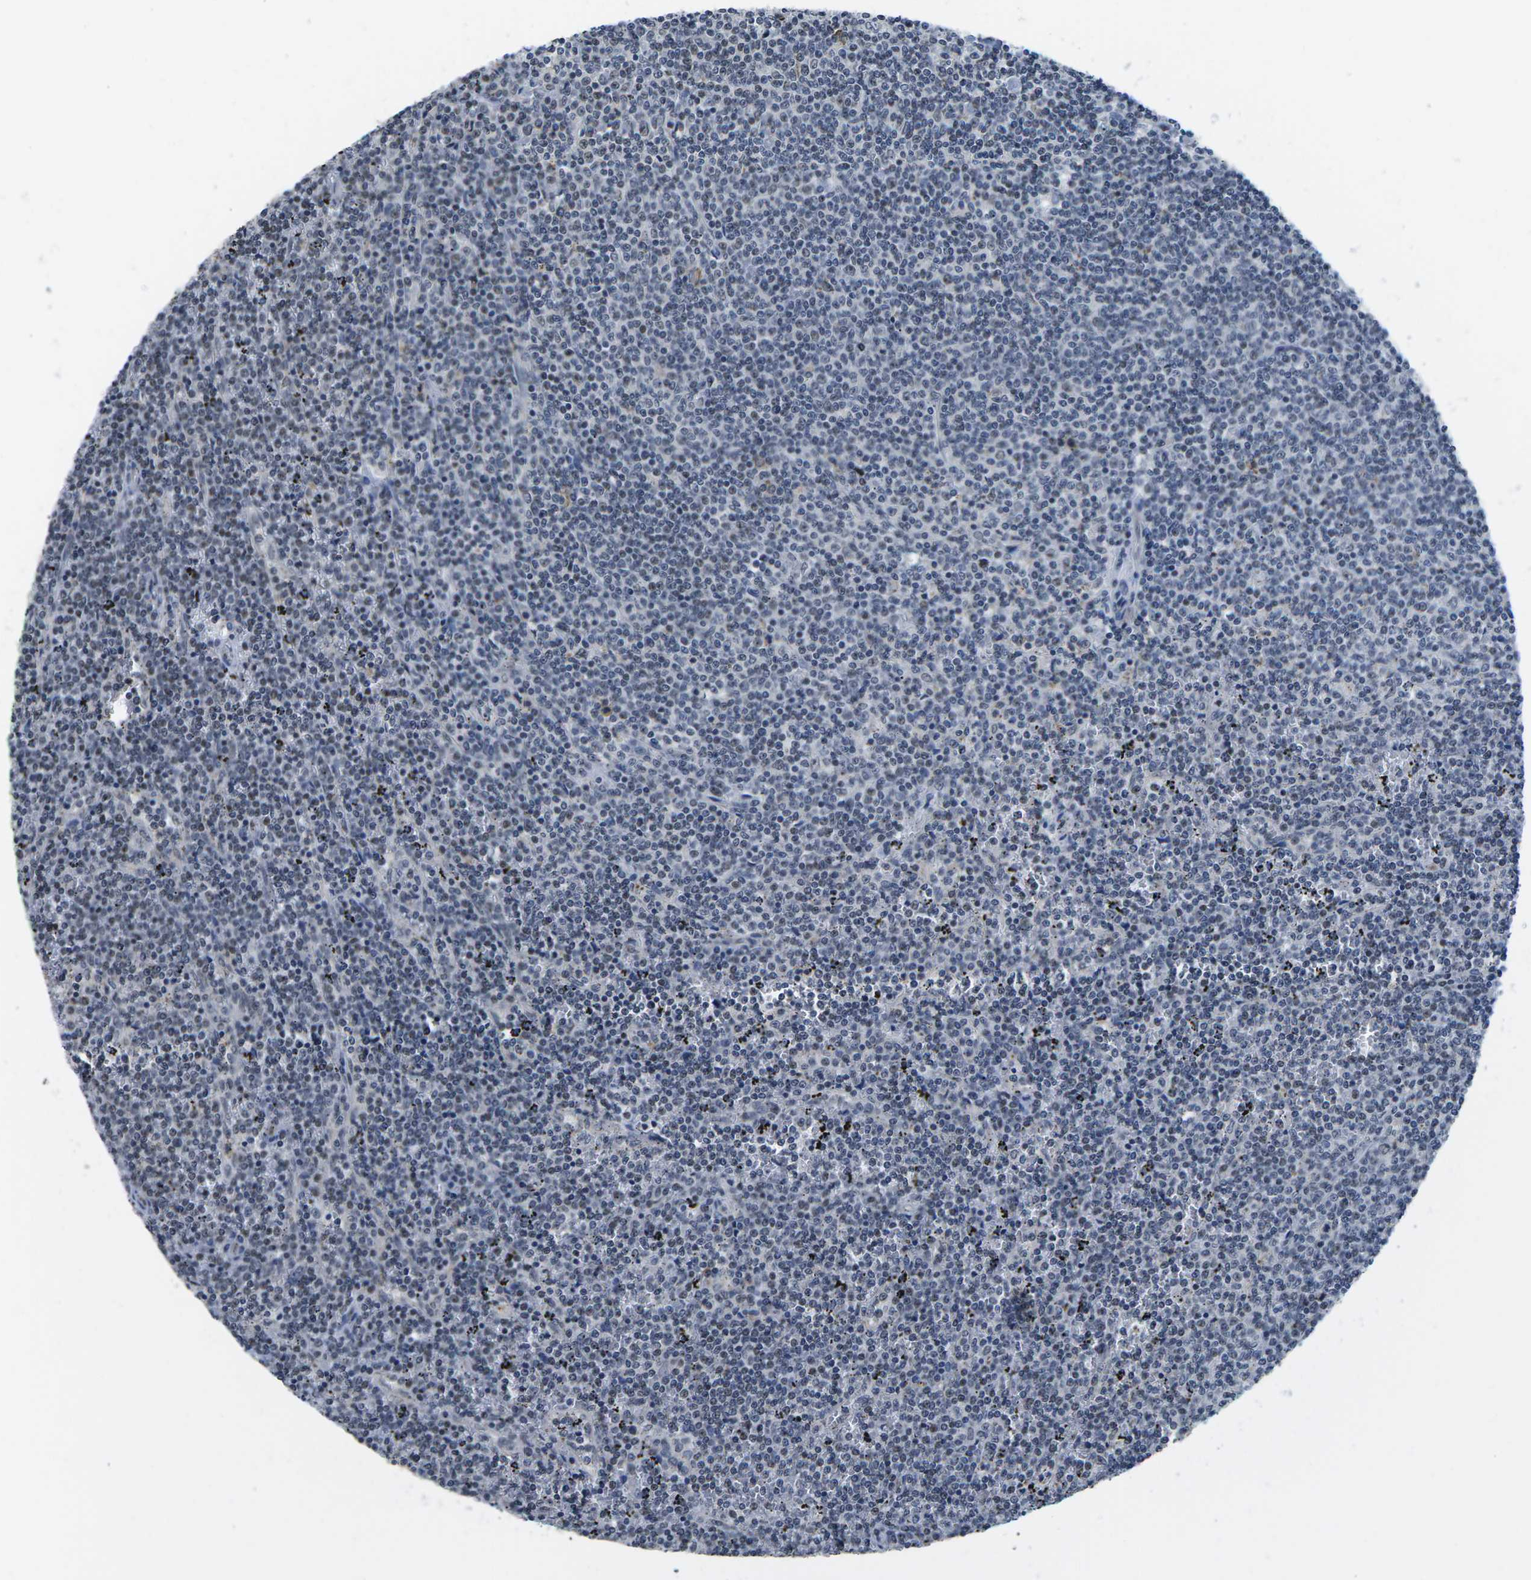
{"staining": {"intensity": "negative", "quantity": "none", "location": "none"}, "tissue": "lymphoma", "cell_type": "Tumor cells", "image_type": "cancer", "snomed": [{"axis": "morphology", "description": "Malignant lymphoma, non-Hodgkin's type, Low grade"}, {"axis": "topography", "description": "Spleen"}], "caption": "This is an immunohistochemistry (IHC) micrograph of human low-grade malignant lymphoma, non-Hodgkin's type. There is no expression in tumor cells.", "gene": "NSRP1", "patient": {"sex": "female", "age": 50}}